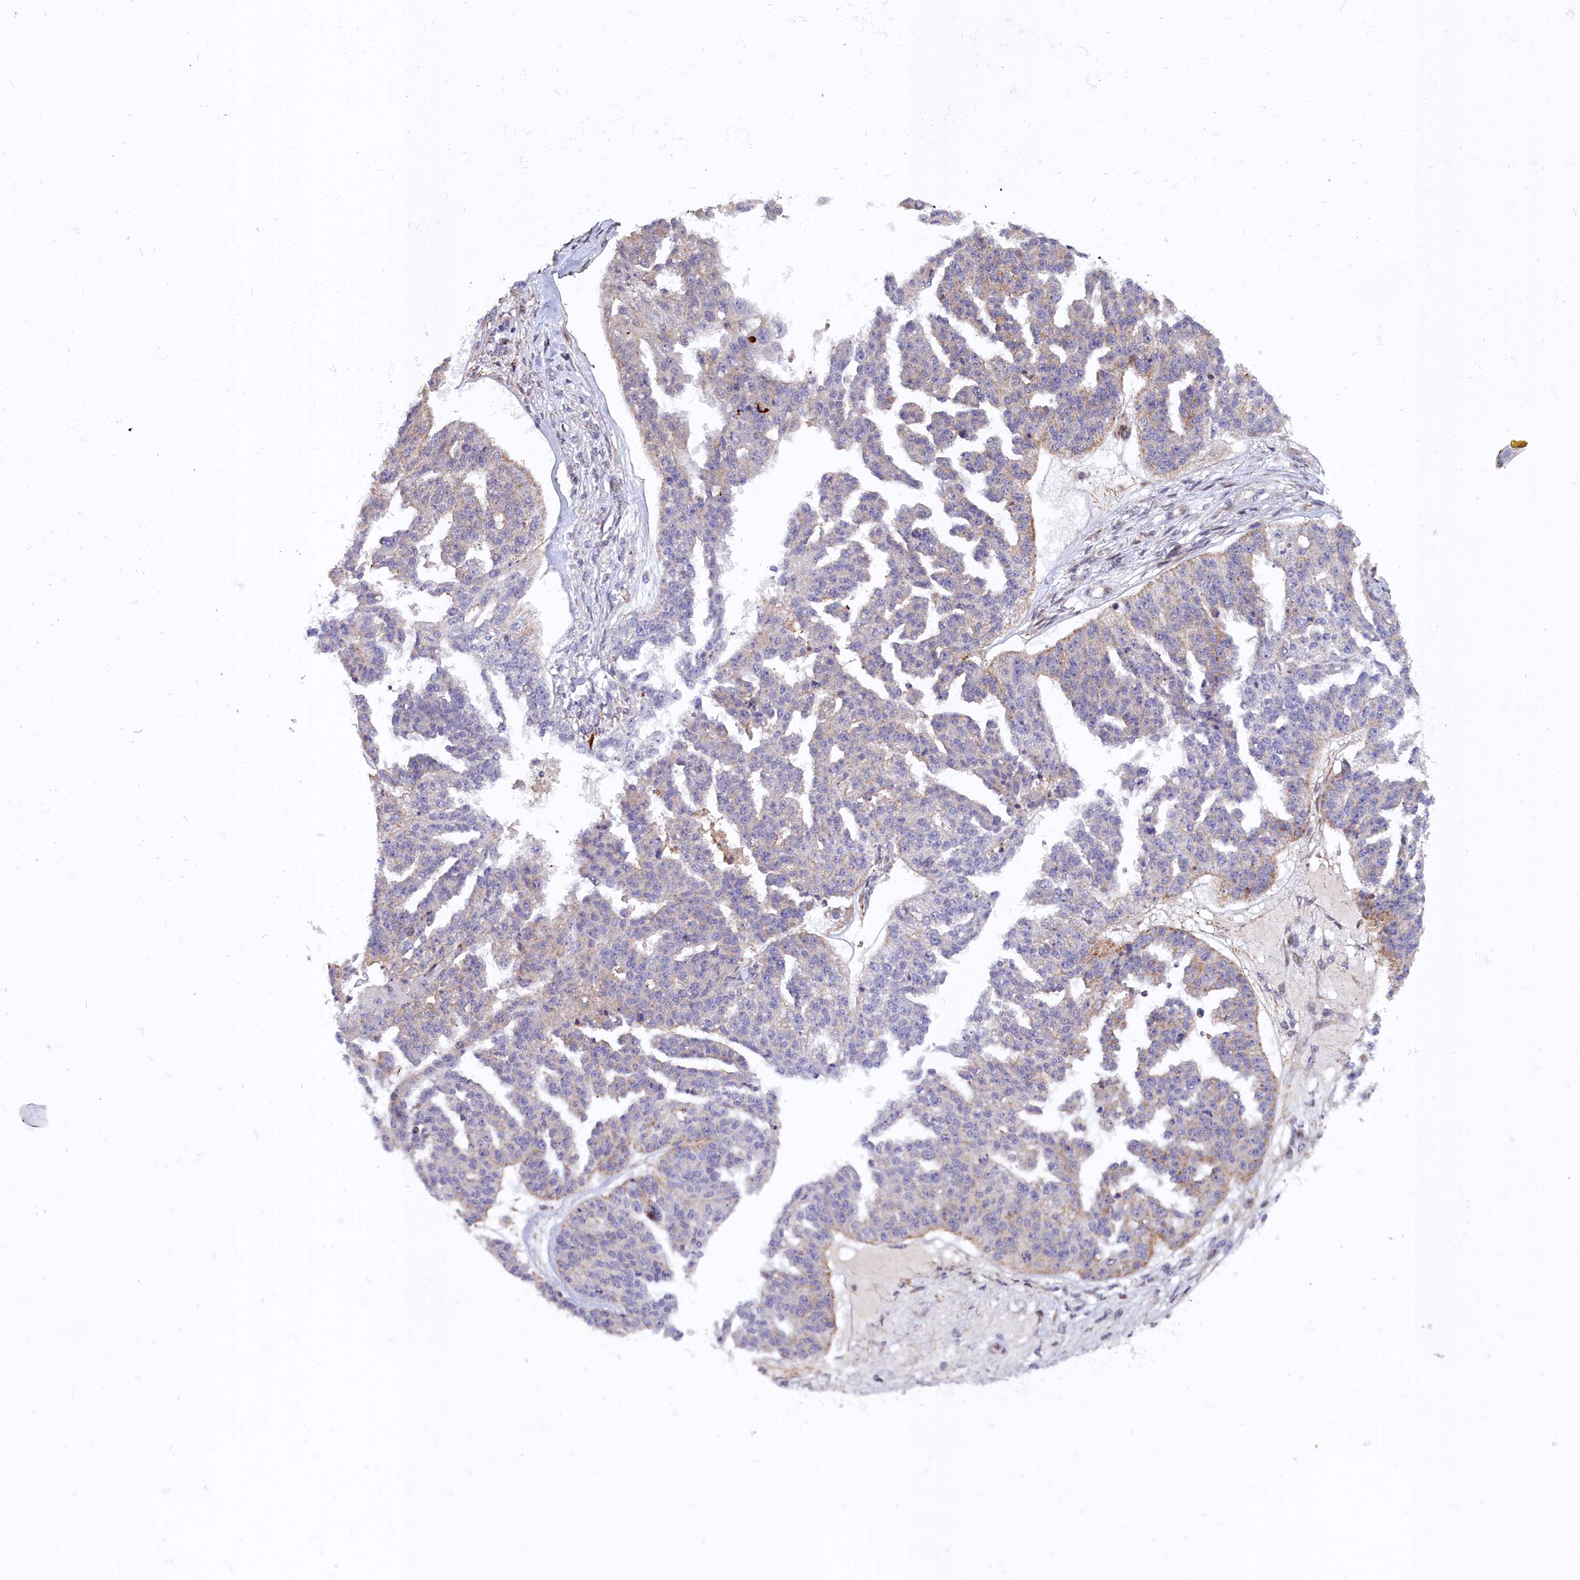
{"staining": {"intensity": "weak", "quantity": "<25%", "location": "cytoplasmic/membranous"}, "tissue": "ovarian cancer", "cell_type": "Tumor cells", "image_type": "cancer", "snomed": [{"axis": "morphology", "description": "Cystadenocarcinoma, serous, NOS"}, {"axis": "topography", "description": "Ovary"}], "caption": "Immunohistochemistry histopathology image of neoplastic tissue: serous cystadenocarcinoma (ovarian) stained with DAB reveals no significant protein staining in tumor cells.", "gene": "MRPS11", "patient": {"sex": "female", "age": 58}}